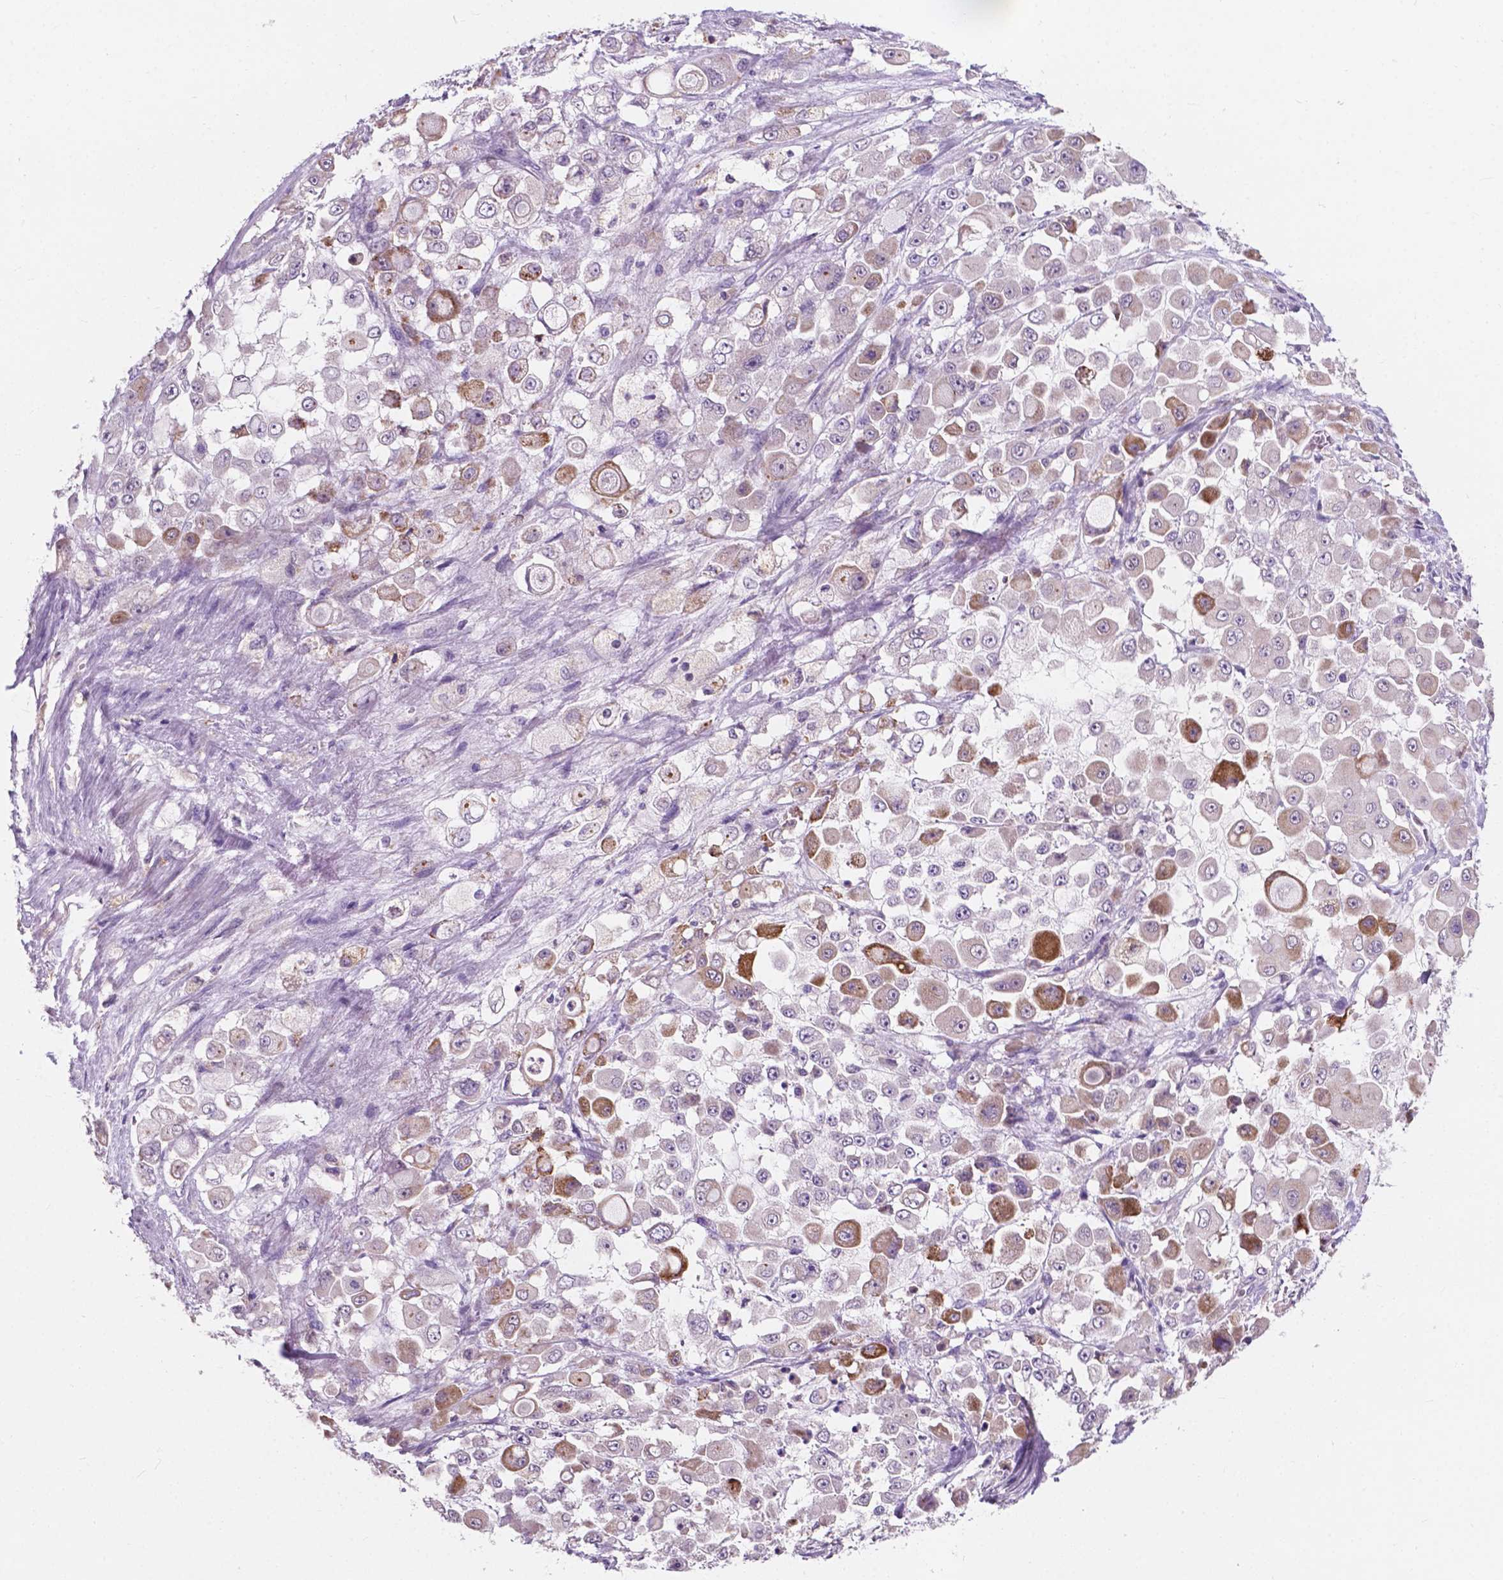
{"staining": {"intensity": "moderate", "quantity": "<25%", "location": "cytoplasmic/membranous"}, "tissue": "stomach cancer", "cell_type": "Tumor cells", "image_type": "cancer", "snomed": [{"axis": "morphology", "description": "Adenocarcinoma, NOS"}, {"axis": "topography", "description": "Stomach"}], "caption": "Human adenocarcinoma (stomach) stained with a brown dye exhibits moderate cytoplasmic/membranous positive staining in about <25% of tumor cells.", "gene": "IREB2", "patient": {"sex": "female", "age": 76}}